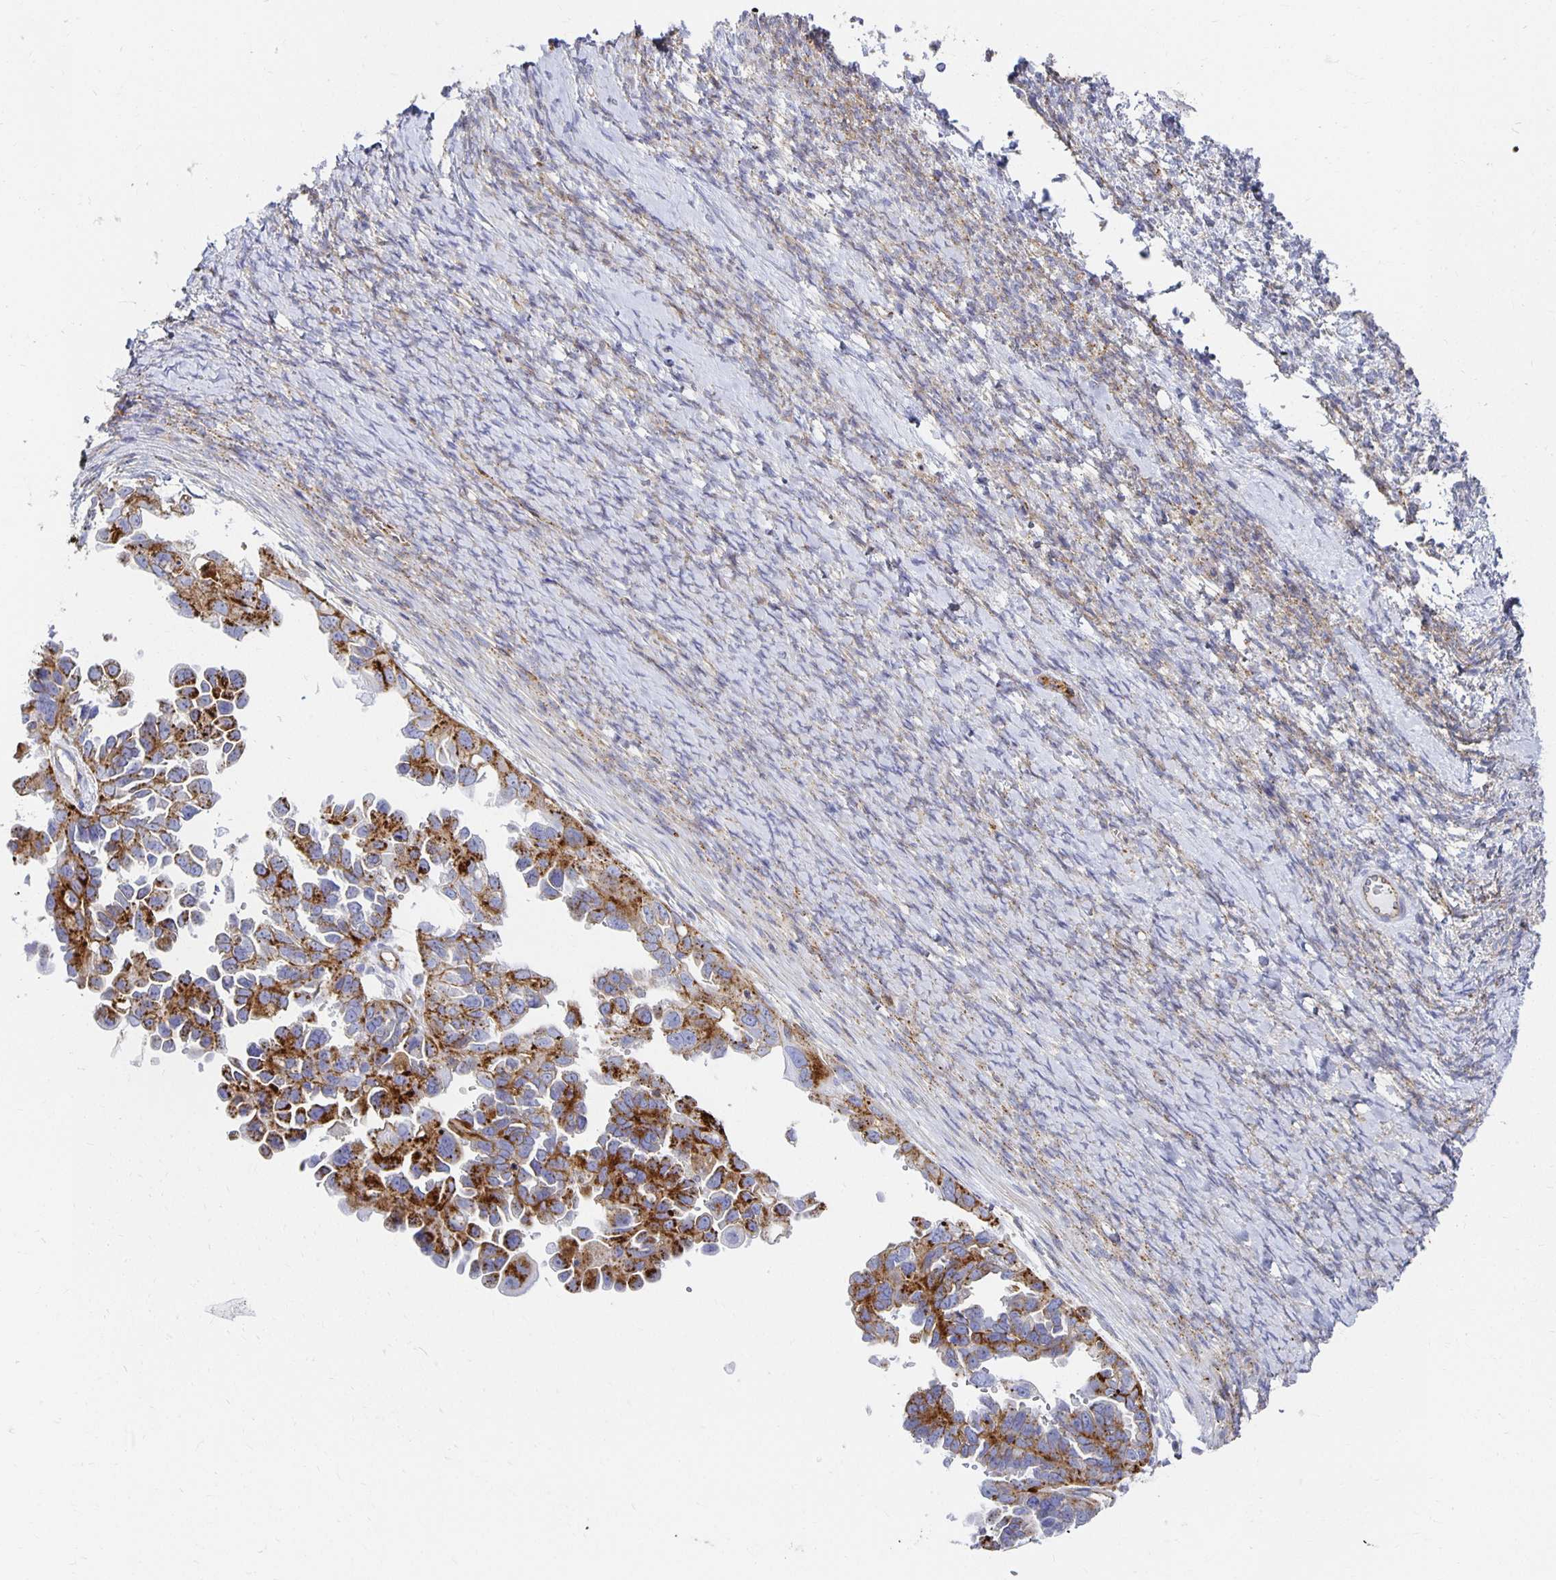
{"staining": {"intensity": "strong", "quantity": ">75%", "location": "cytoplasmic/membranous"}, "tissue": "ovarian cancer", "cell_type": "Tumor cells", "image_type": "cancer", "snomed": [{"axis": "morphology", "description": "Cystadenocarcinoma, serous, NOS"}, {"axis": "topography", "description": "Ovary"}], "caption": "Immunohistochemistry (IHC) image of human ovarian serous cystadenocarcinoma stained for a protein (brown), which exhibits high levels of strong cytoplasmic/membranous positivity in about >75% of tumor cells.", "gene": "TAAR1", "patient": {"sex": "female", "age": 53}}